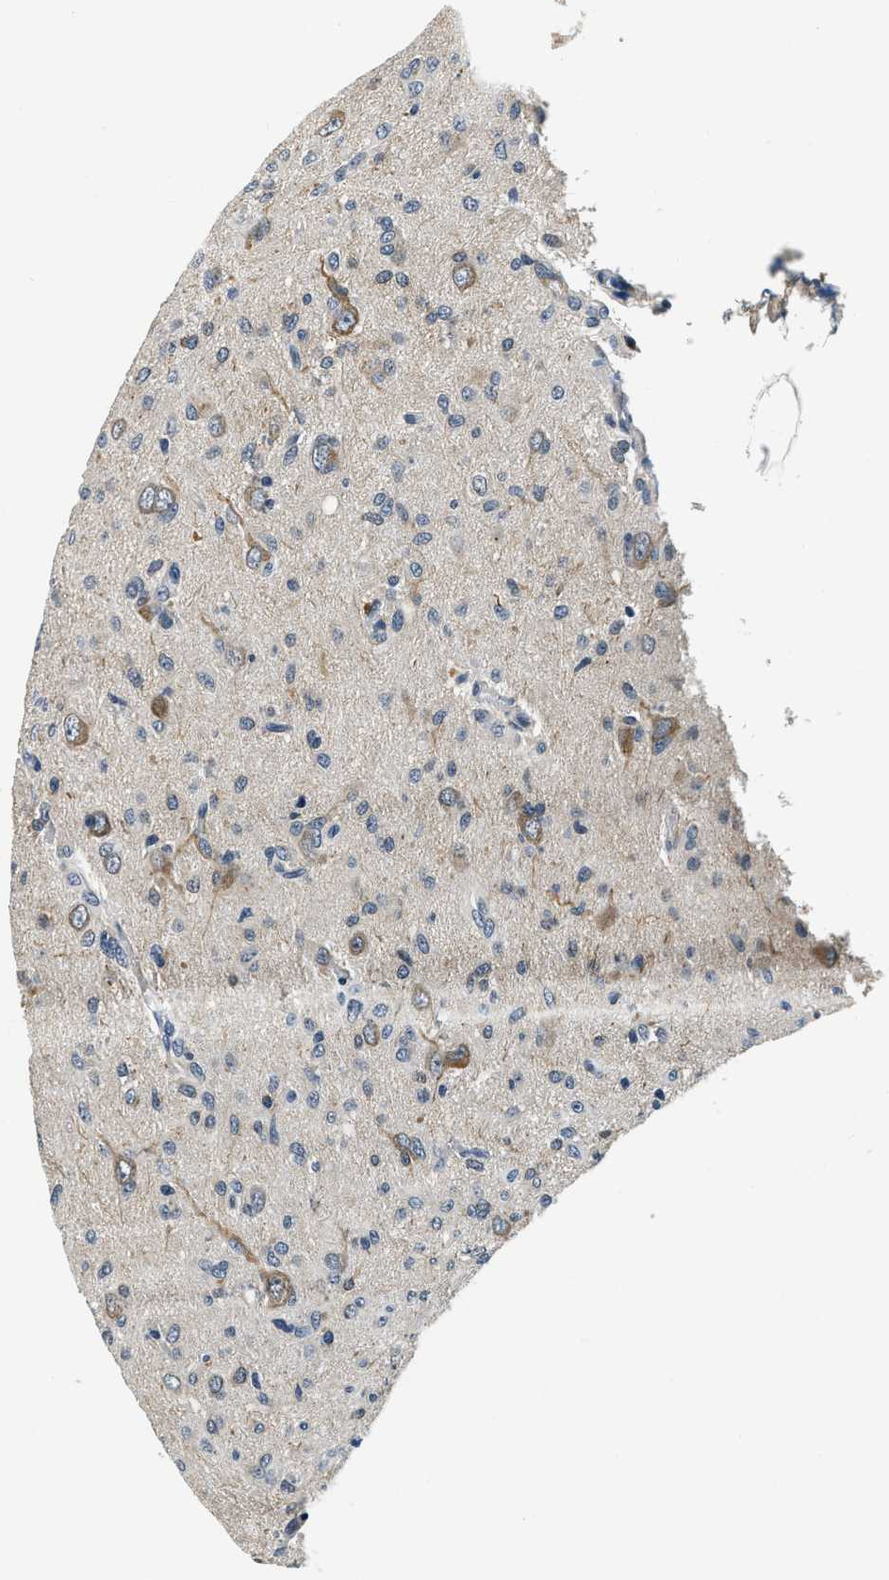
{"staining": {"intensity": "negative", "quantity": "none", "location": "none"}, "tissue": "glioma", "cell_type": "Tumor cells", "image_type": "cancer", "snomed": [{"axis": "morphology", "description": "Glioma, malignant, High grade"}, {"axis": "topography", "description": "Brain"}], "caption": "High power microscopy micrograph of an IHC image of glioma, revealing no significant expression in tumor cells.", "gene": "YAE1", "patient": {"sex": "female", "age": 59}}